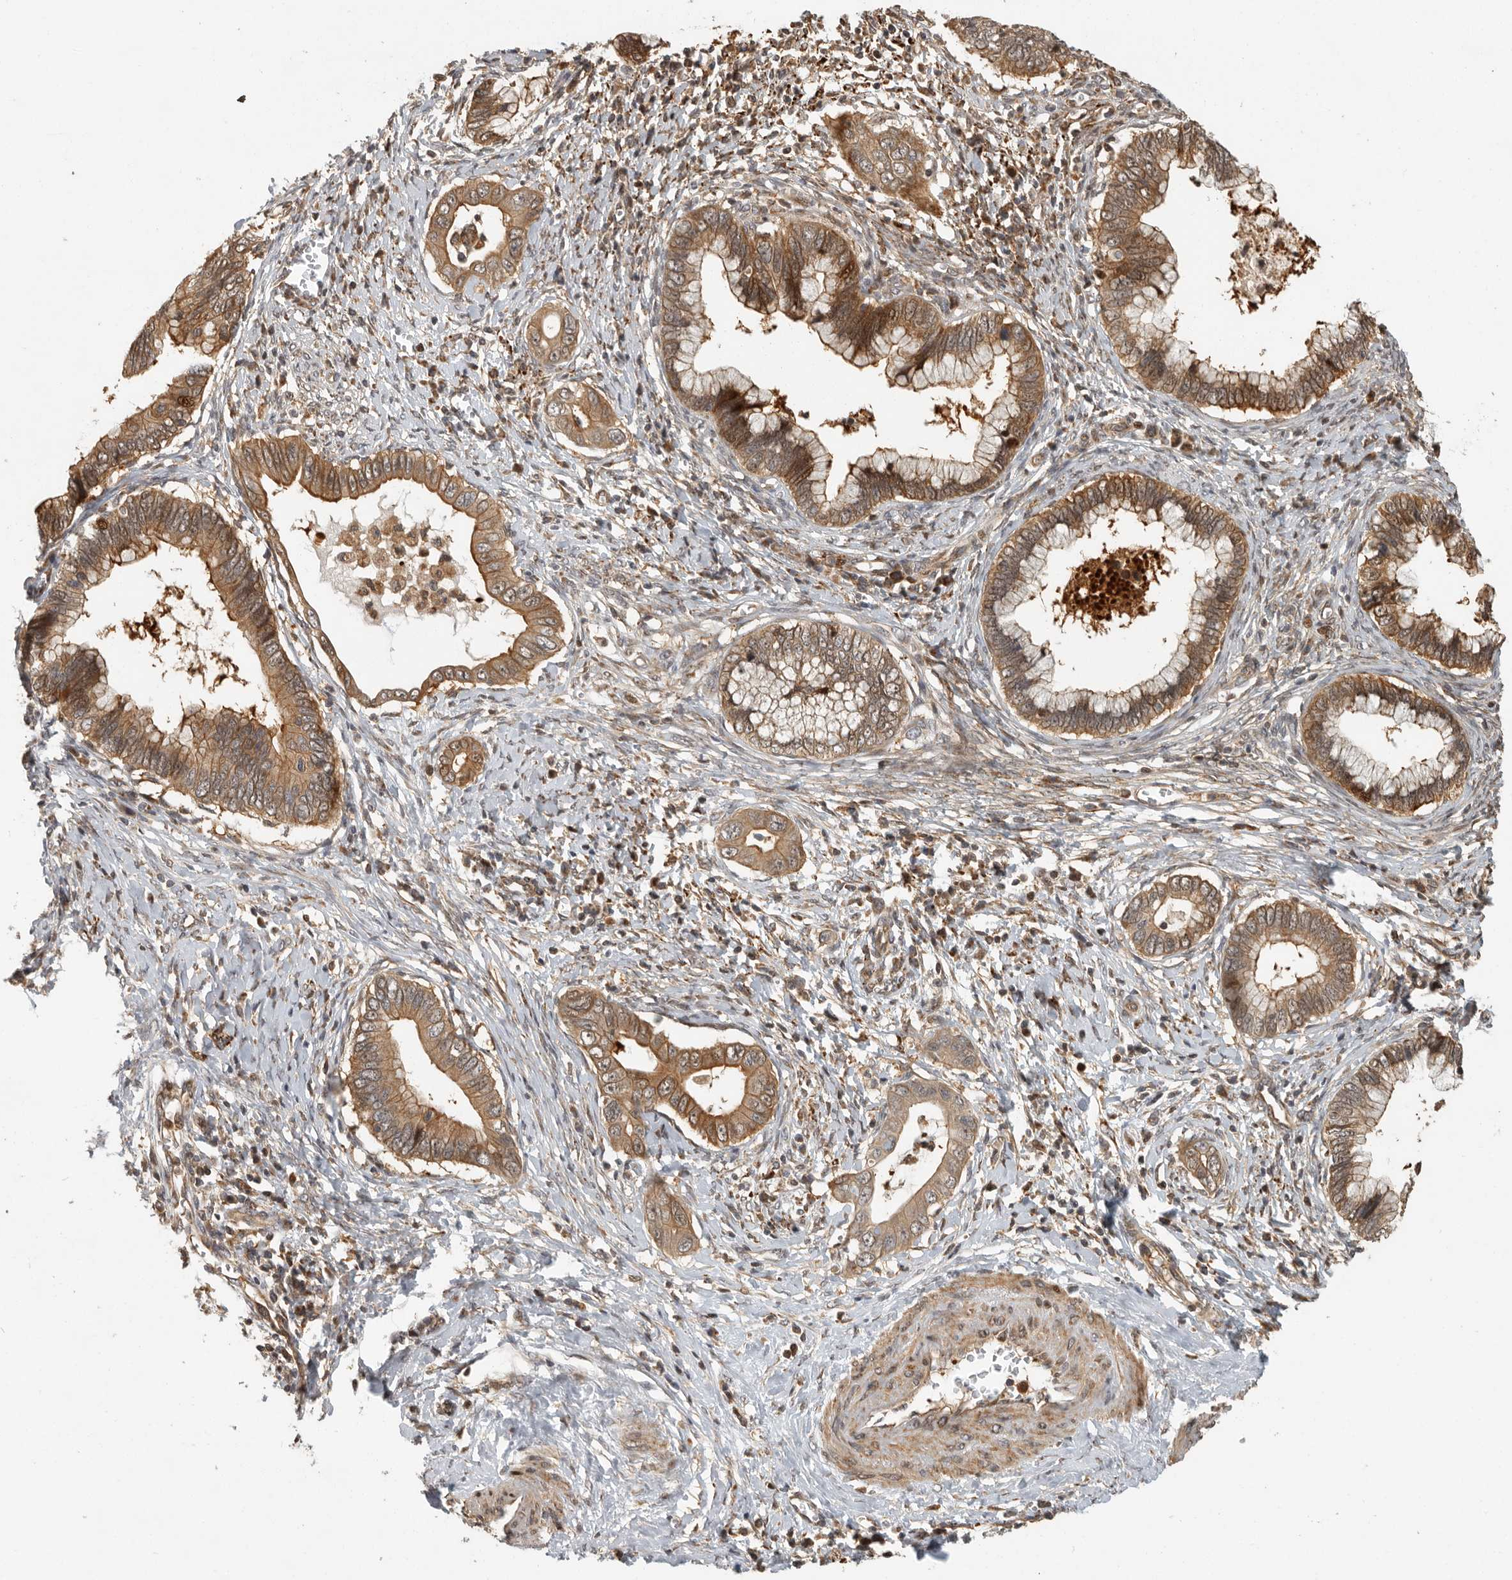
{"staining": {"intensity": "moderate", "quantity": ">75%", "location": "cytoplasmic/membranous"}, "tissue": "cervical cancer", "cell_type": "Tumor cells", "image_type": "cancer", "snomed": [{"axis": "morphology", "description": "Adenocarcinoma, NOS"}, {"axis": "topography", "description": "Cervix"}], "caption": "Protein staining shows moderate cytoplasmic/membranous expression in approximately >75% of tumor cells in cervical cancer (adenocarcinoma). (DAB IHC, brown staining for protein, blue staining for nuclei).", "gene": "SWT1", "patient": {"sex": "female", "age": 44}}